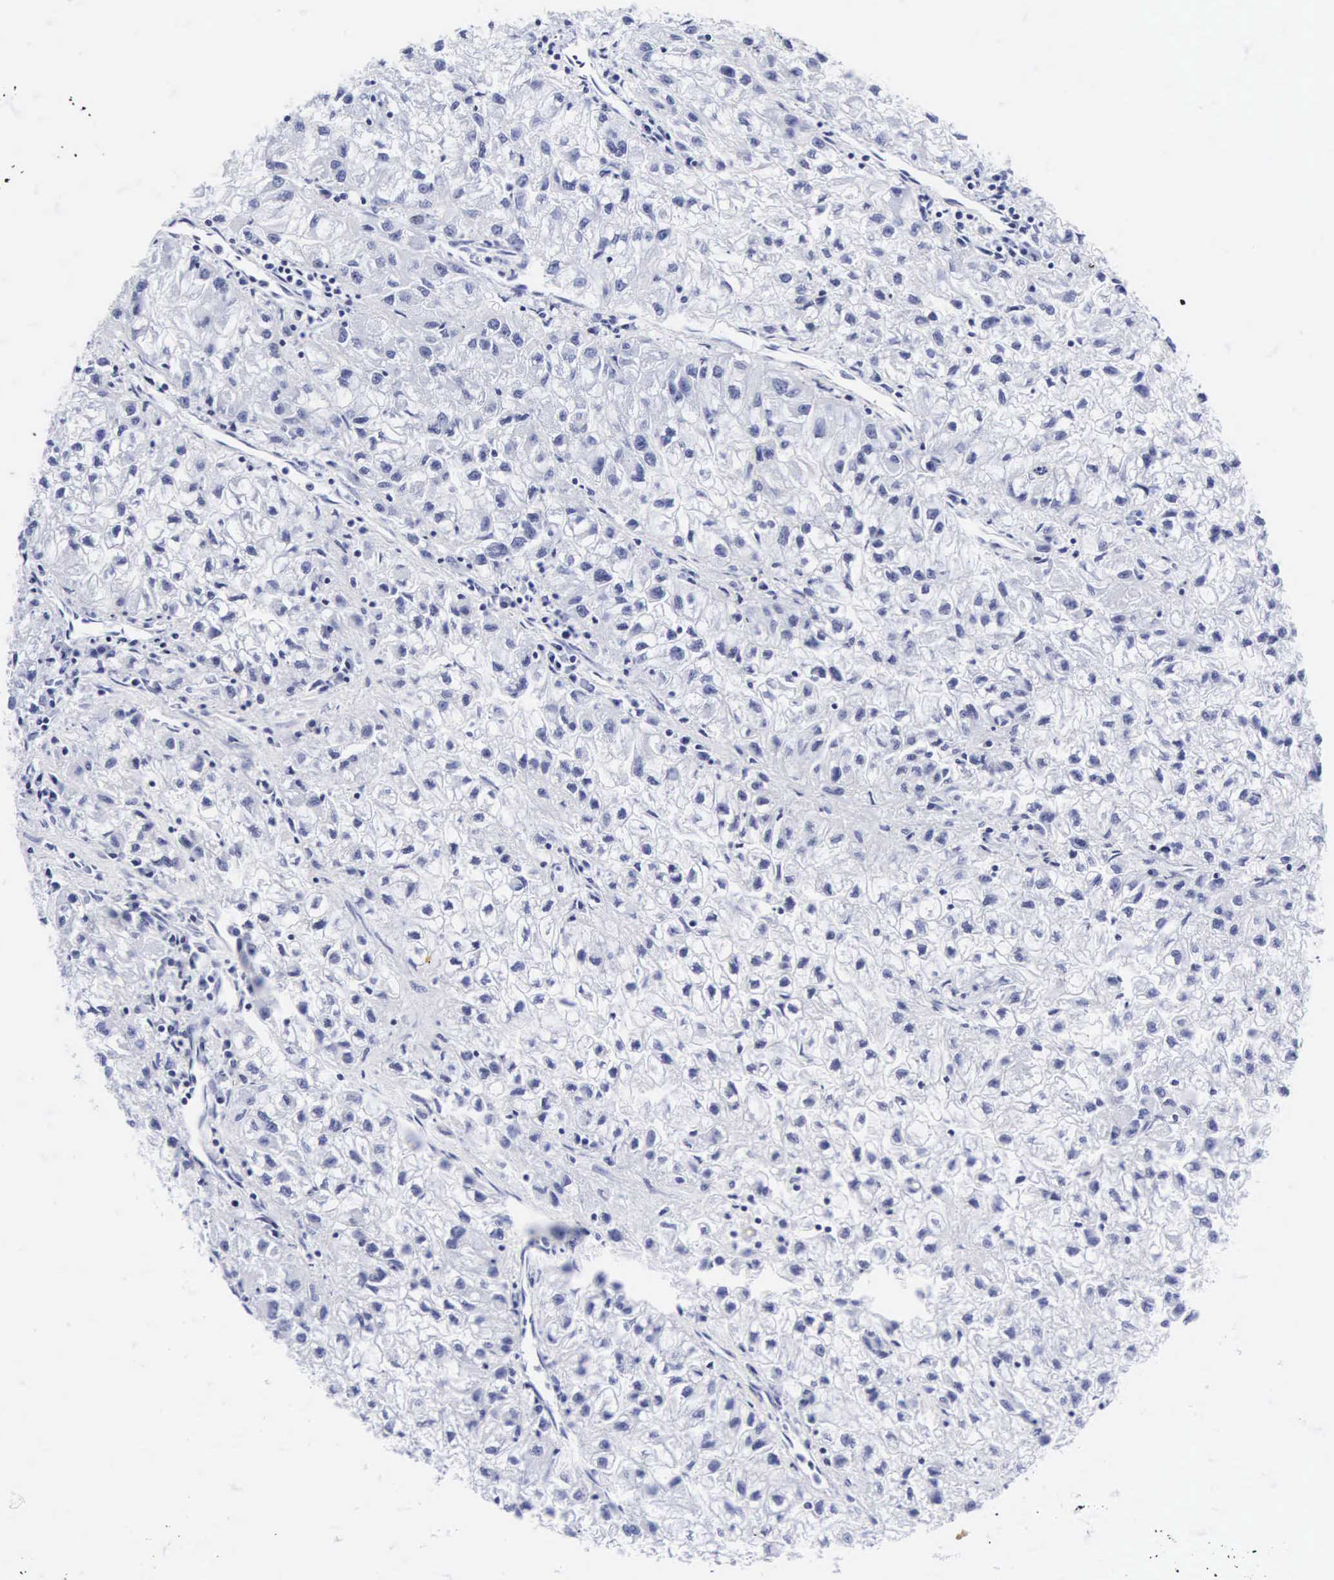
{"staining": {"intensity": "negative", "quantity": "none", "location": "none"}, "tissue": "renal cancer", "cell_type": "Tumor cells", "image_type": "cancer", "snomed": [{"axis": "morphology", "description": "Adenocarcinoma, NOS"}, {"axis": "topography", "description": "Kidney"}], "caption": "DAB immunohistochemical staining of human adenocarcinoma (renal) demonstrates no significant expression in tumor cells.", "gene": "INS", "patient": {"sex": "male", "age": 59}}